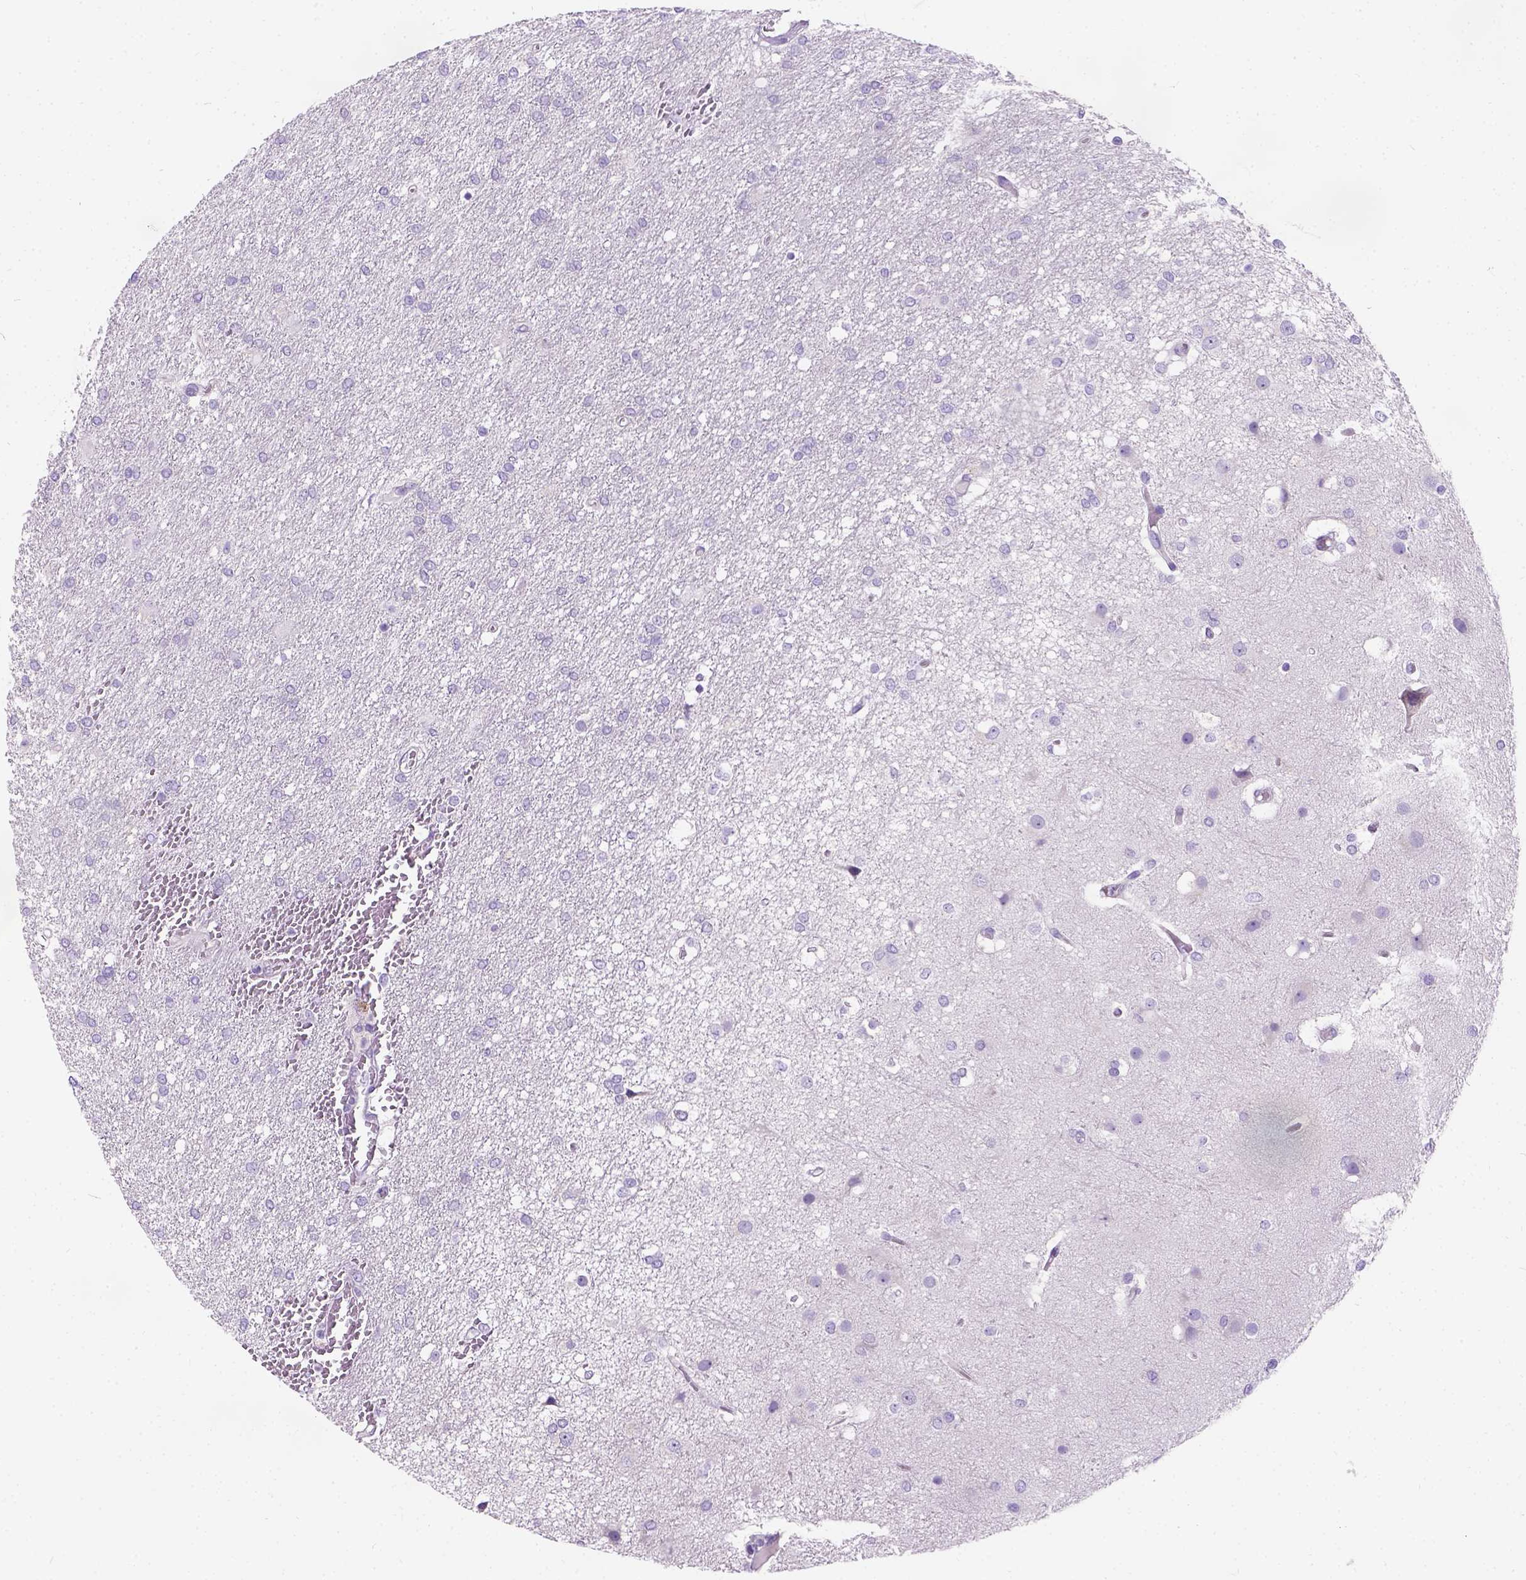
{"staining": {"intensity": "negative", "quantity": "none", "location": "none"}, "tissue": "glioma", "cell_type": "Tumor cells", "image_type": "cancer", "snomed": [{"axis": "morphology", "description": "Glioma, malignant, High grade"}, {"axis": "topography", "description": "Brain"}], "caption": "Glioma was stained to show a protein in brown. There is no significant expression in tumor cells.", "gene": "C20orf144", "patient": {"sex": "female", "age": 61}}